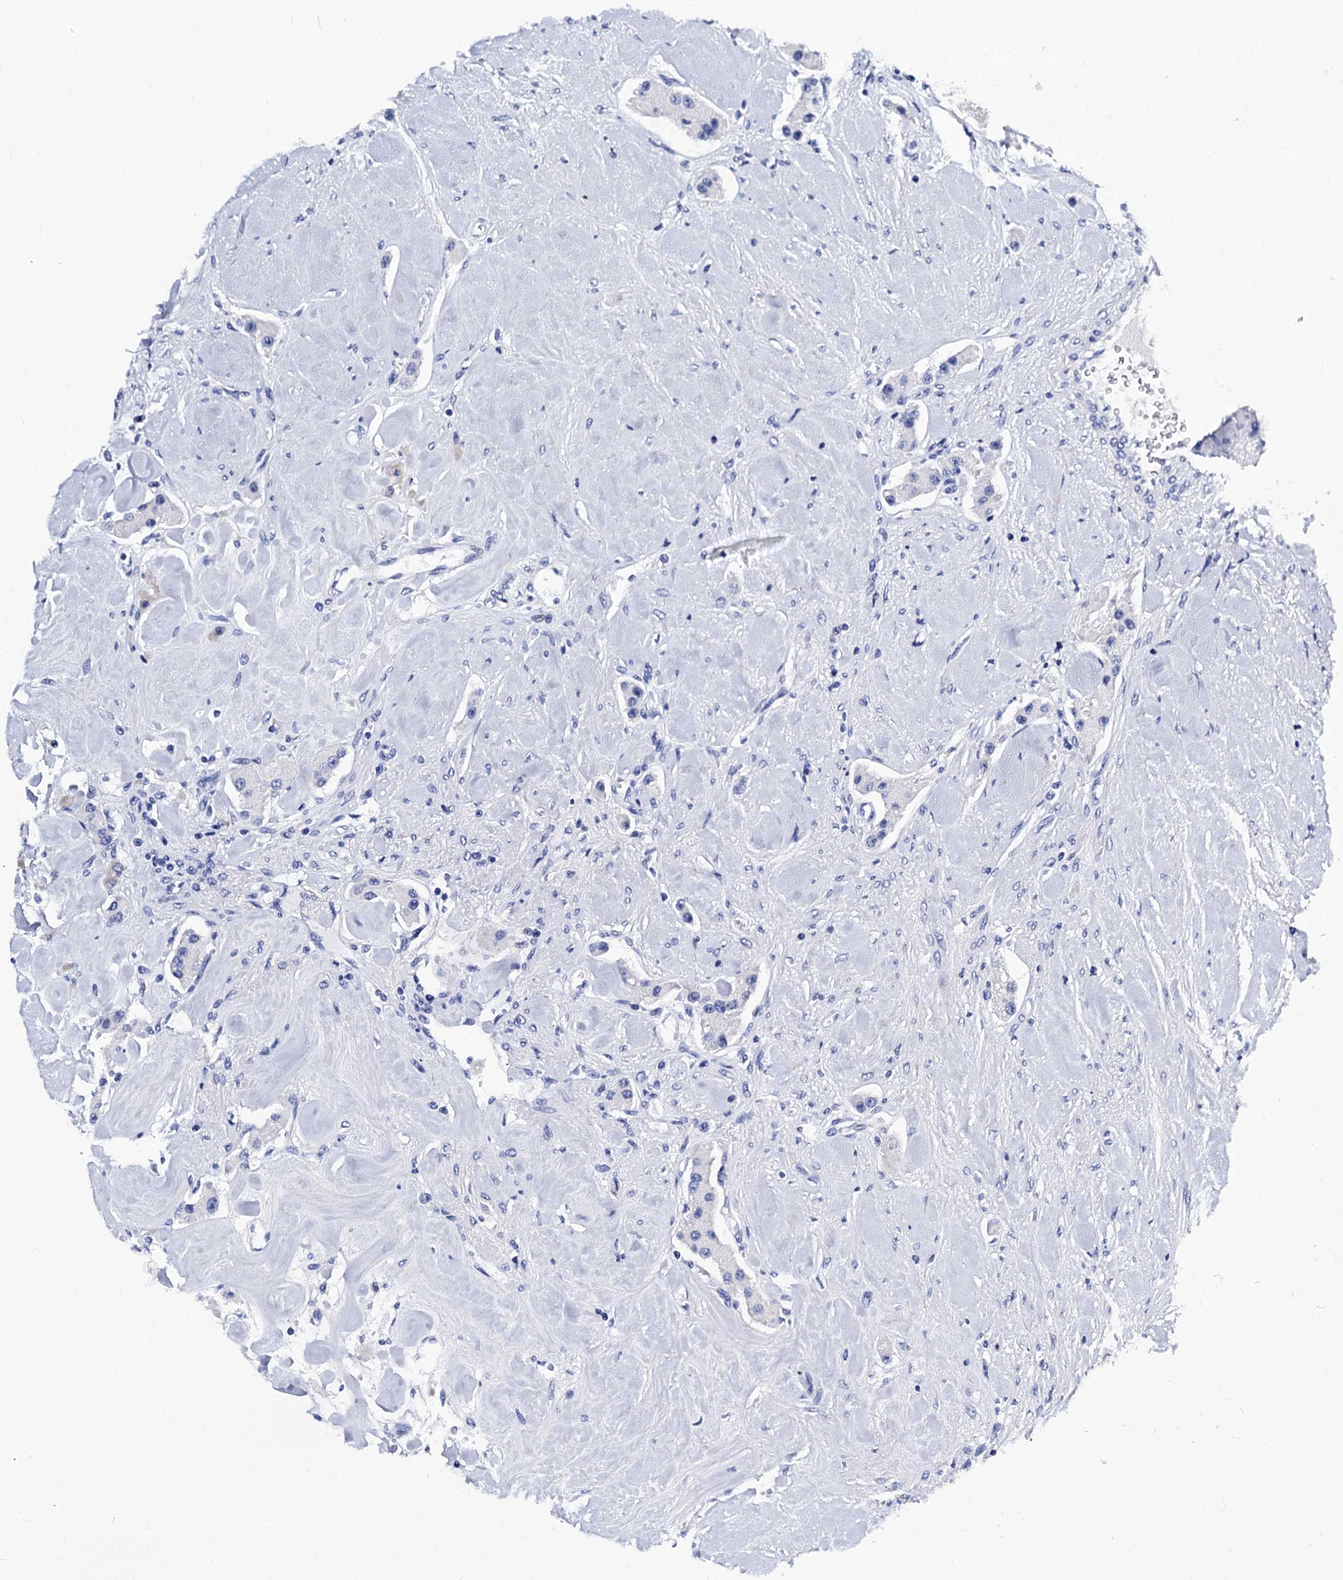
{"staining": {"intensity": "negative", "quantity": "none", "location": "none"}, "tissue": "carcinoid", "cell_type": "Tumor cells", "image_type": "cancer", "snomed": [{"axis": "morphology", "description": "Carcinoid, malignant, NOS"}, {"axis": "topography", "description": "Pancreas"}], "caption": "This is a micrograph of immunohistochemistry (IHC) staining of malignant carcinoid, which shows no staining in tumor cells.", "gene": "LRRC30", "patient": {"sex": "male", "age": 41}}